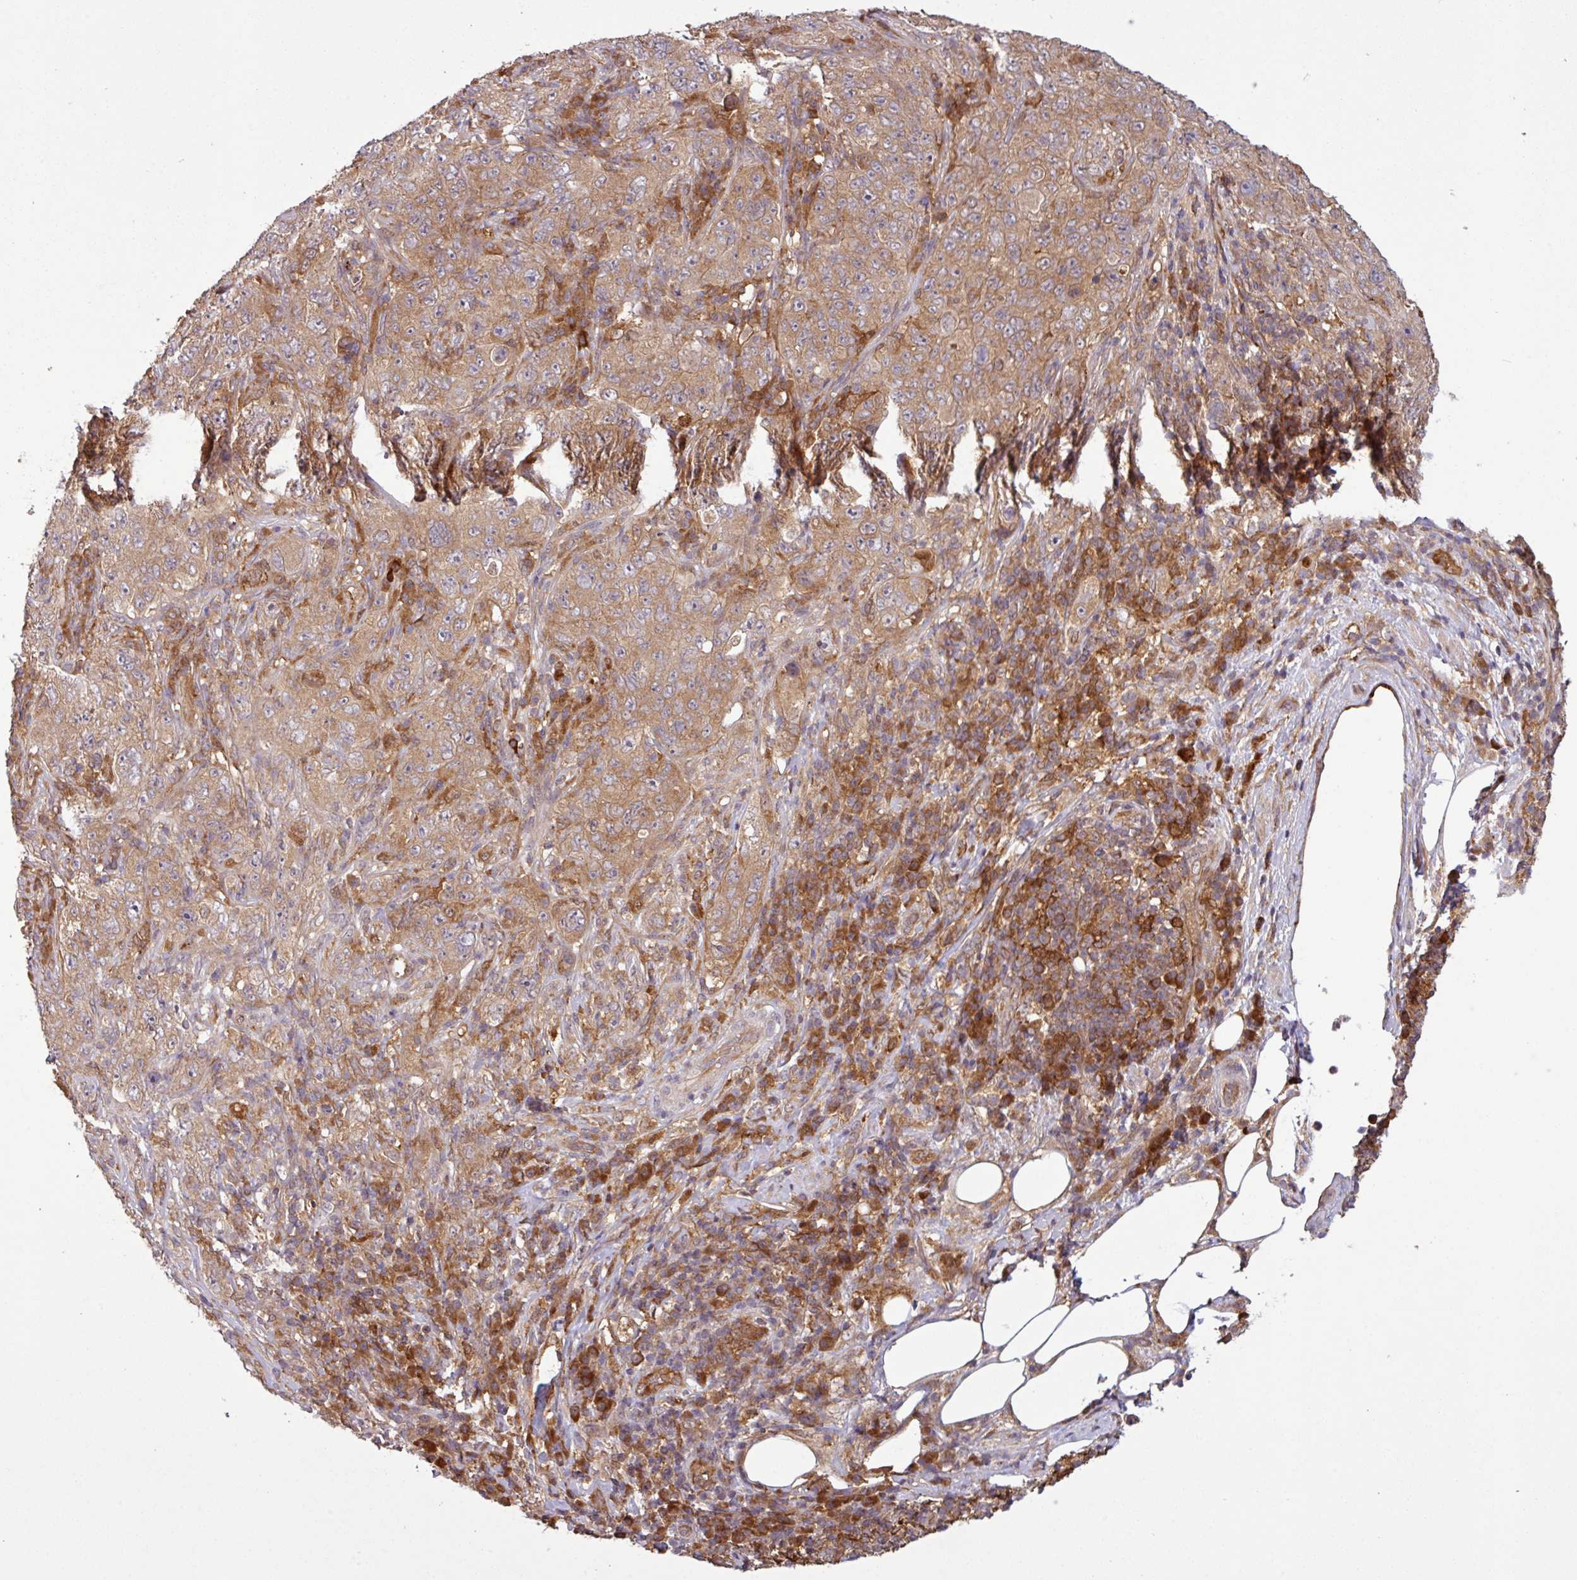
{"staining": {"intensity": "moderate", "quantity": ">75%", "location": "cytoplasmic/membranous"}, "tissue": "pancreatic cancer", "cell_type": "Tumor cells", "image_type": "cancer", "snomed": [{"axis": "morphology", "description": "Adenocarcinoma, NOS"}, {"axis": "topography", "description": "Pancreas"}], "caption": "Adenocarcinoma (pancreatic) tissue demonstrates moderate cytoplasmic/membranous positivity in approximately >75% of tumor cells, visualized by immunohistochemistry.", "gene": "SIRPB2", "patient": {"sex": "male", "age": 68}}